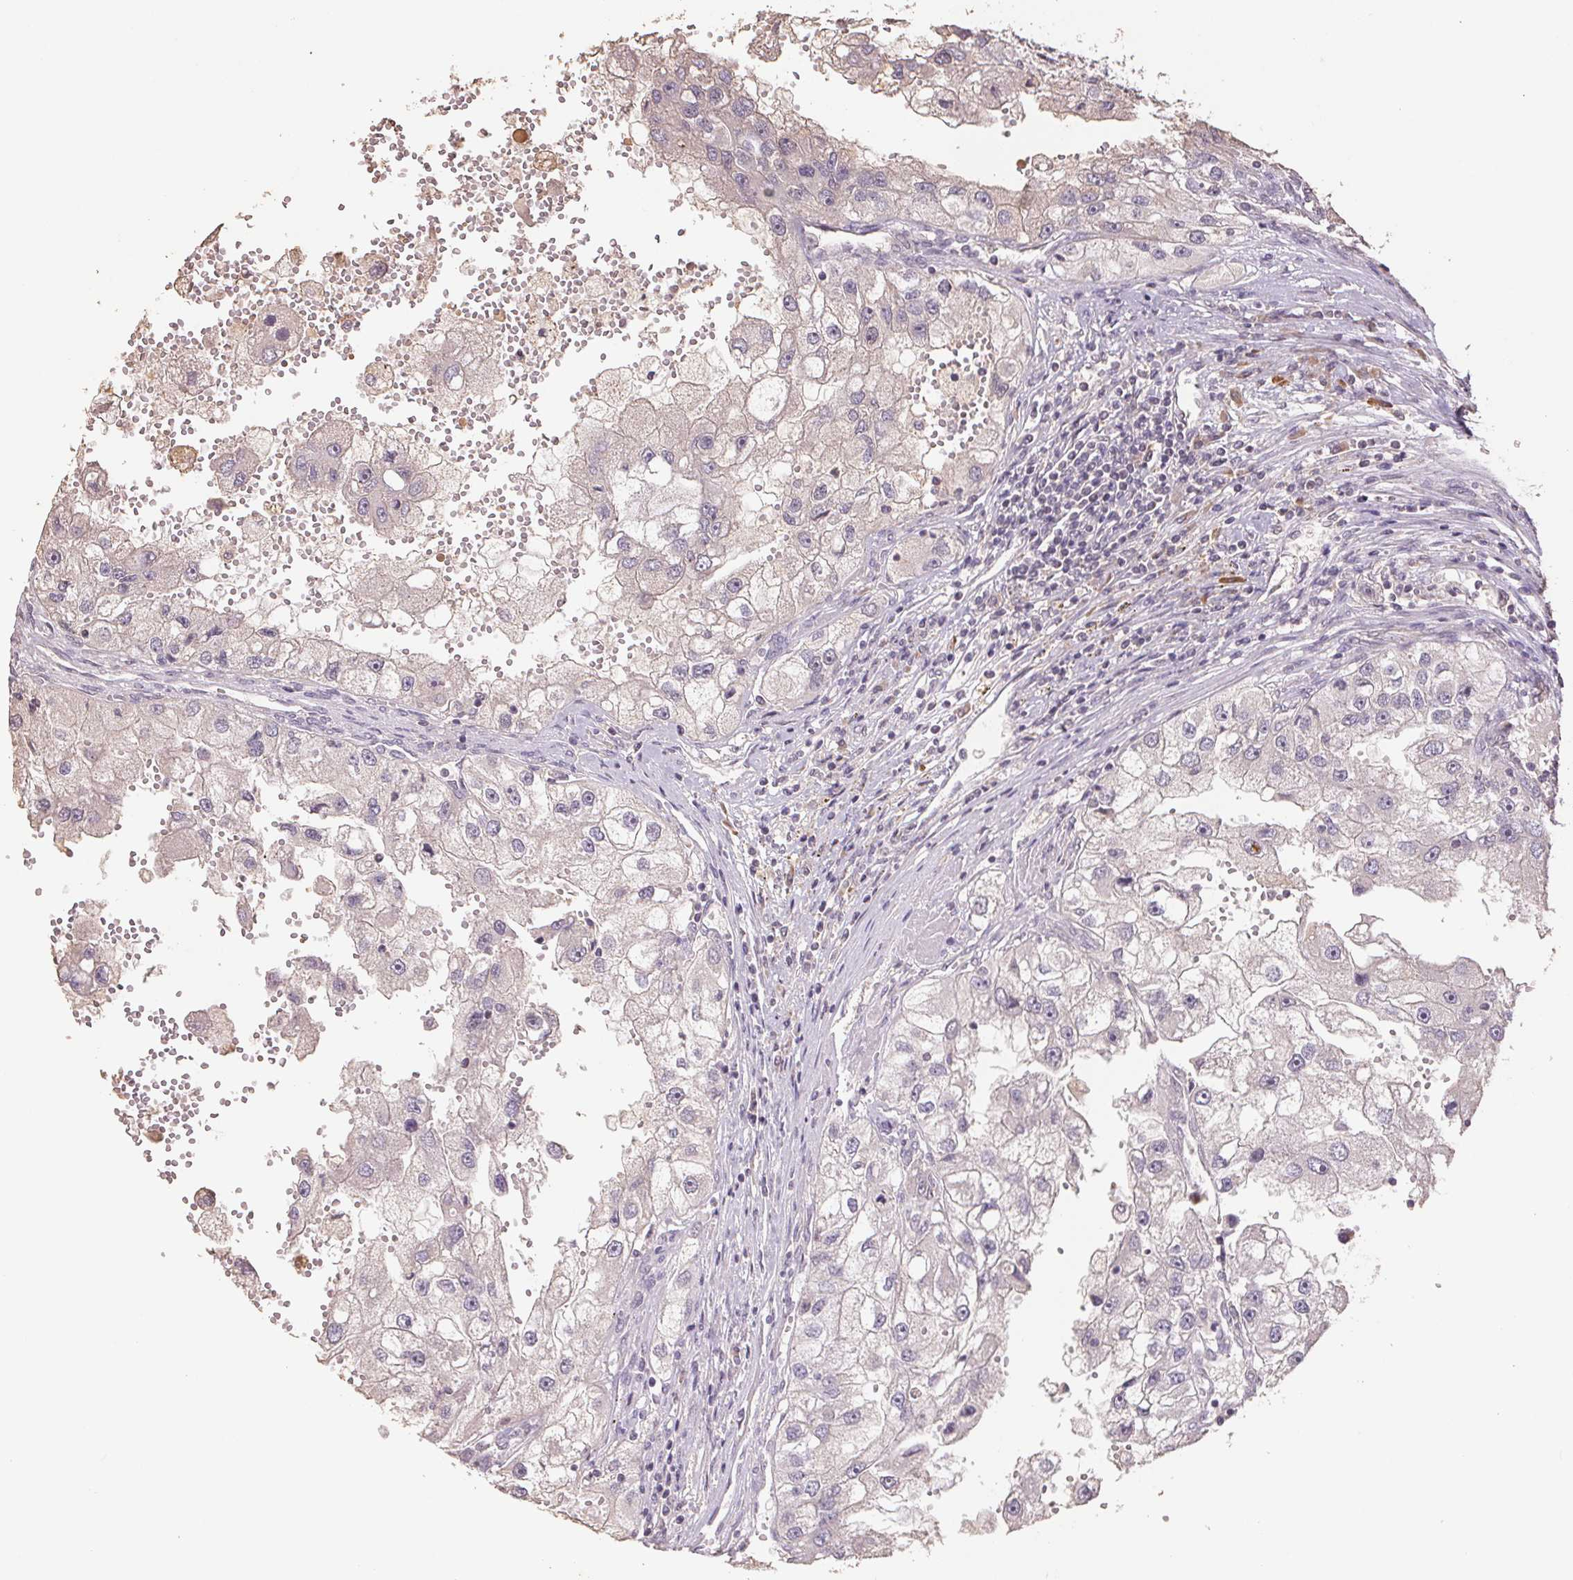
{"staining": {"intensity": "negative", "quantity": "none", "location": "none"}, "tissue": "renal cancer", "cell_type": "Tumor cells", "image_type": "cancer", "snomed": [{"axis": "morphology", "description": "Adenocarcinoma, NOS"}, {"axis": "topography", "description": "Kidney"}], "caption": "DAB (3,3'-diaminobenzidine) immunohistochemical staining of human adenocarcinoma (renal) exhibits no significant expression in tumor cells.", "gene": "CENPF", "patient": {"sex": "male", "age": 63}}